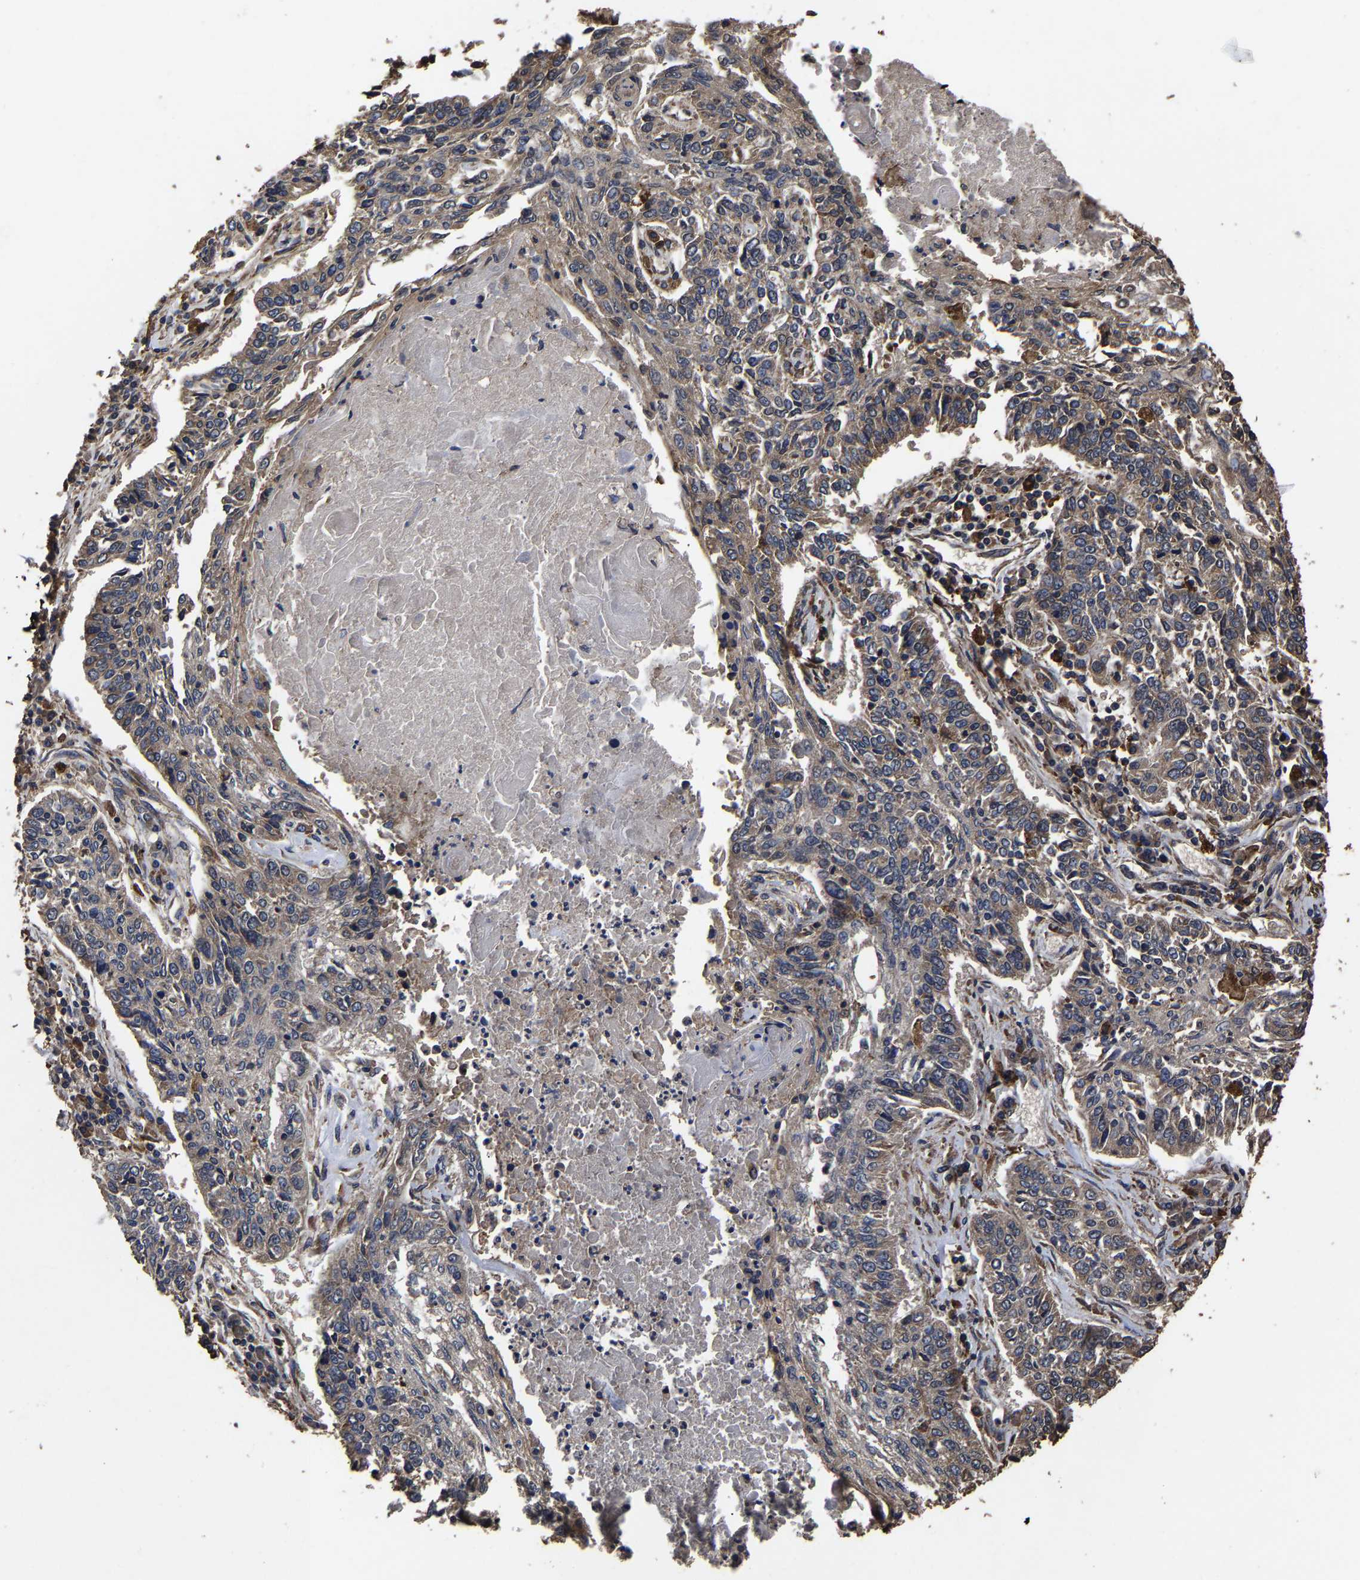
{"staining": {"intensity": "weak", "quantity": "25%-75%", "location": "cytoplasmic/membranous"}, "tissue": "lung cancer", "cell_type": "Tumor cells", "image_type": "cancer", "snomed": [{"axis": "morphology", "description": "Normal tissue, NOS"}, {"axis": "morphology", "description": "Squamous cell carcinoma, NOS"}, {"axis": "topography", "description": "Cartilage tissue"}, {"axis": "topography", "description": "Bronchus"}, {"axis": "topography", "description": "Lung"}], "caption": "Squamous cell carcinoma (lung) stained with DAB immunohistochemistry exhibits low levels of weak cytoplasmic/membranous staining in approximately 25%-75% of tumor cells.", "gene": "ITCH", "patient": {"sex": "female", "age": 49}}